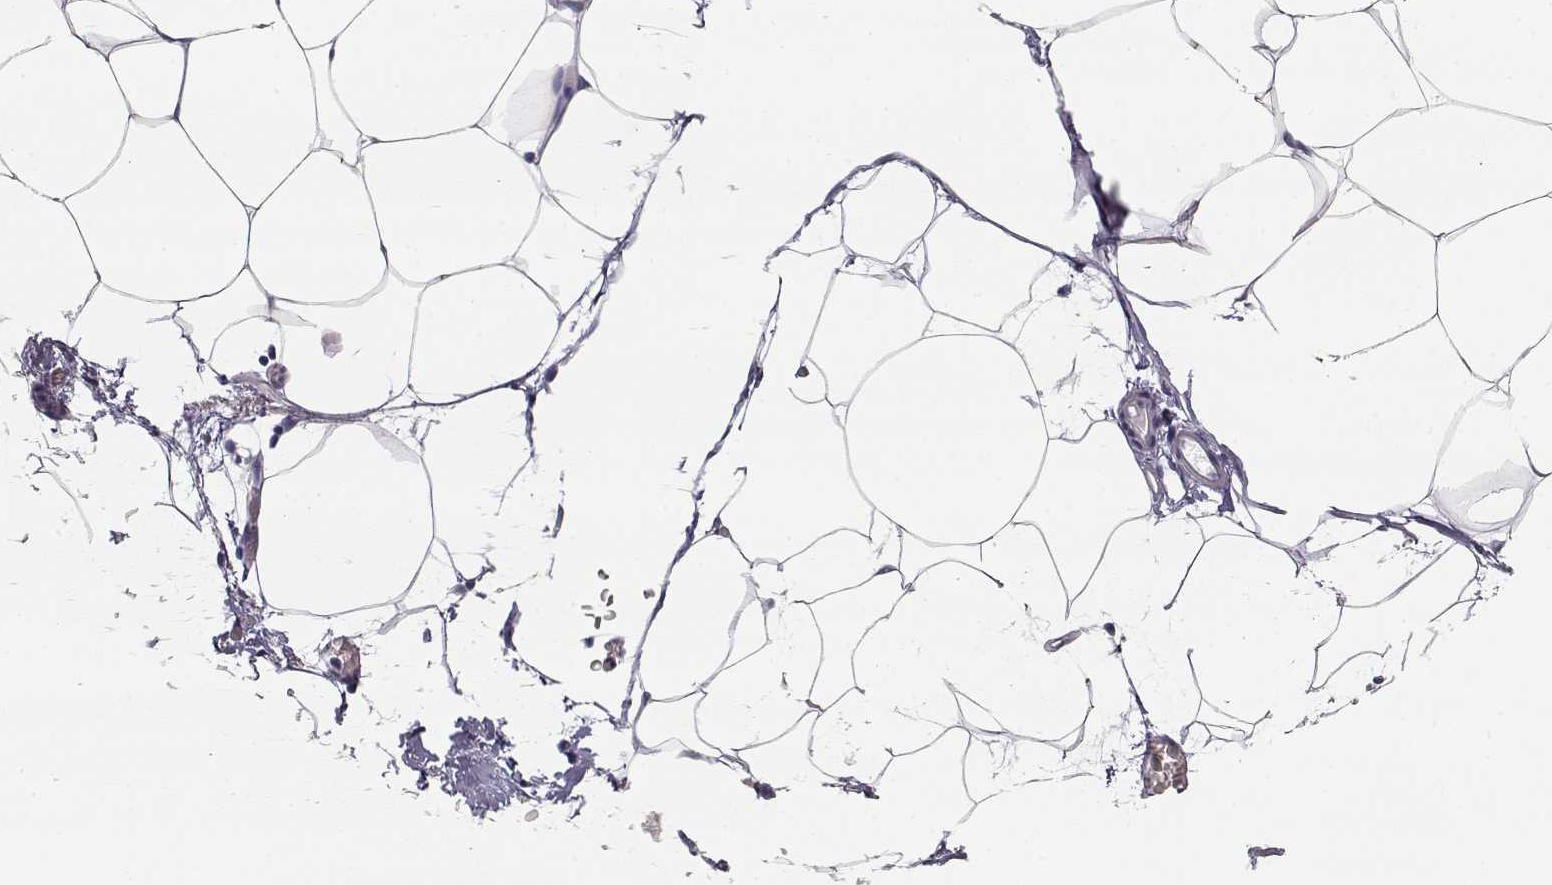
{"staining": {"intensity": "negative", "quantity": "none", "location": "none"}, "tissue": "adipose tissue", "cell_type": "Adipocytes", "image_type": "normal", "snomed": [{"axis": "morphology", "description": "Normal tissue, NOS"}, {"axis": "topography", "description": "Adipose tissue"}], "caption": "This is an immunohistochemistry histopathology image of normal adipose tissue. There is no positivity in adipocytes.", "gene": "TKTL1", "patient": {"sex": "male", "age": 57}}